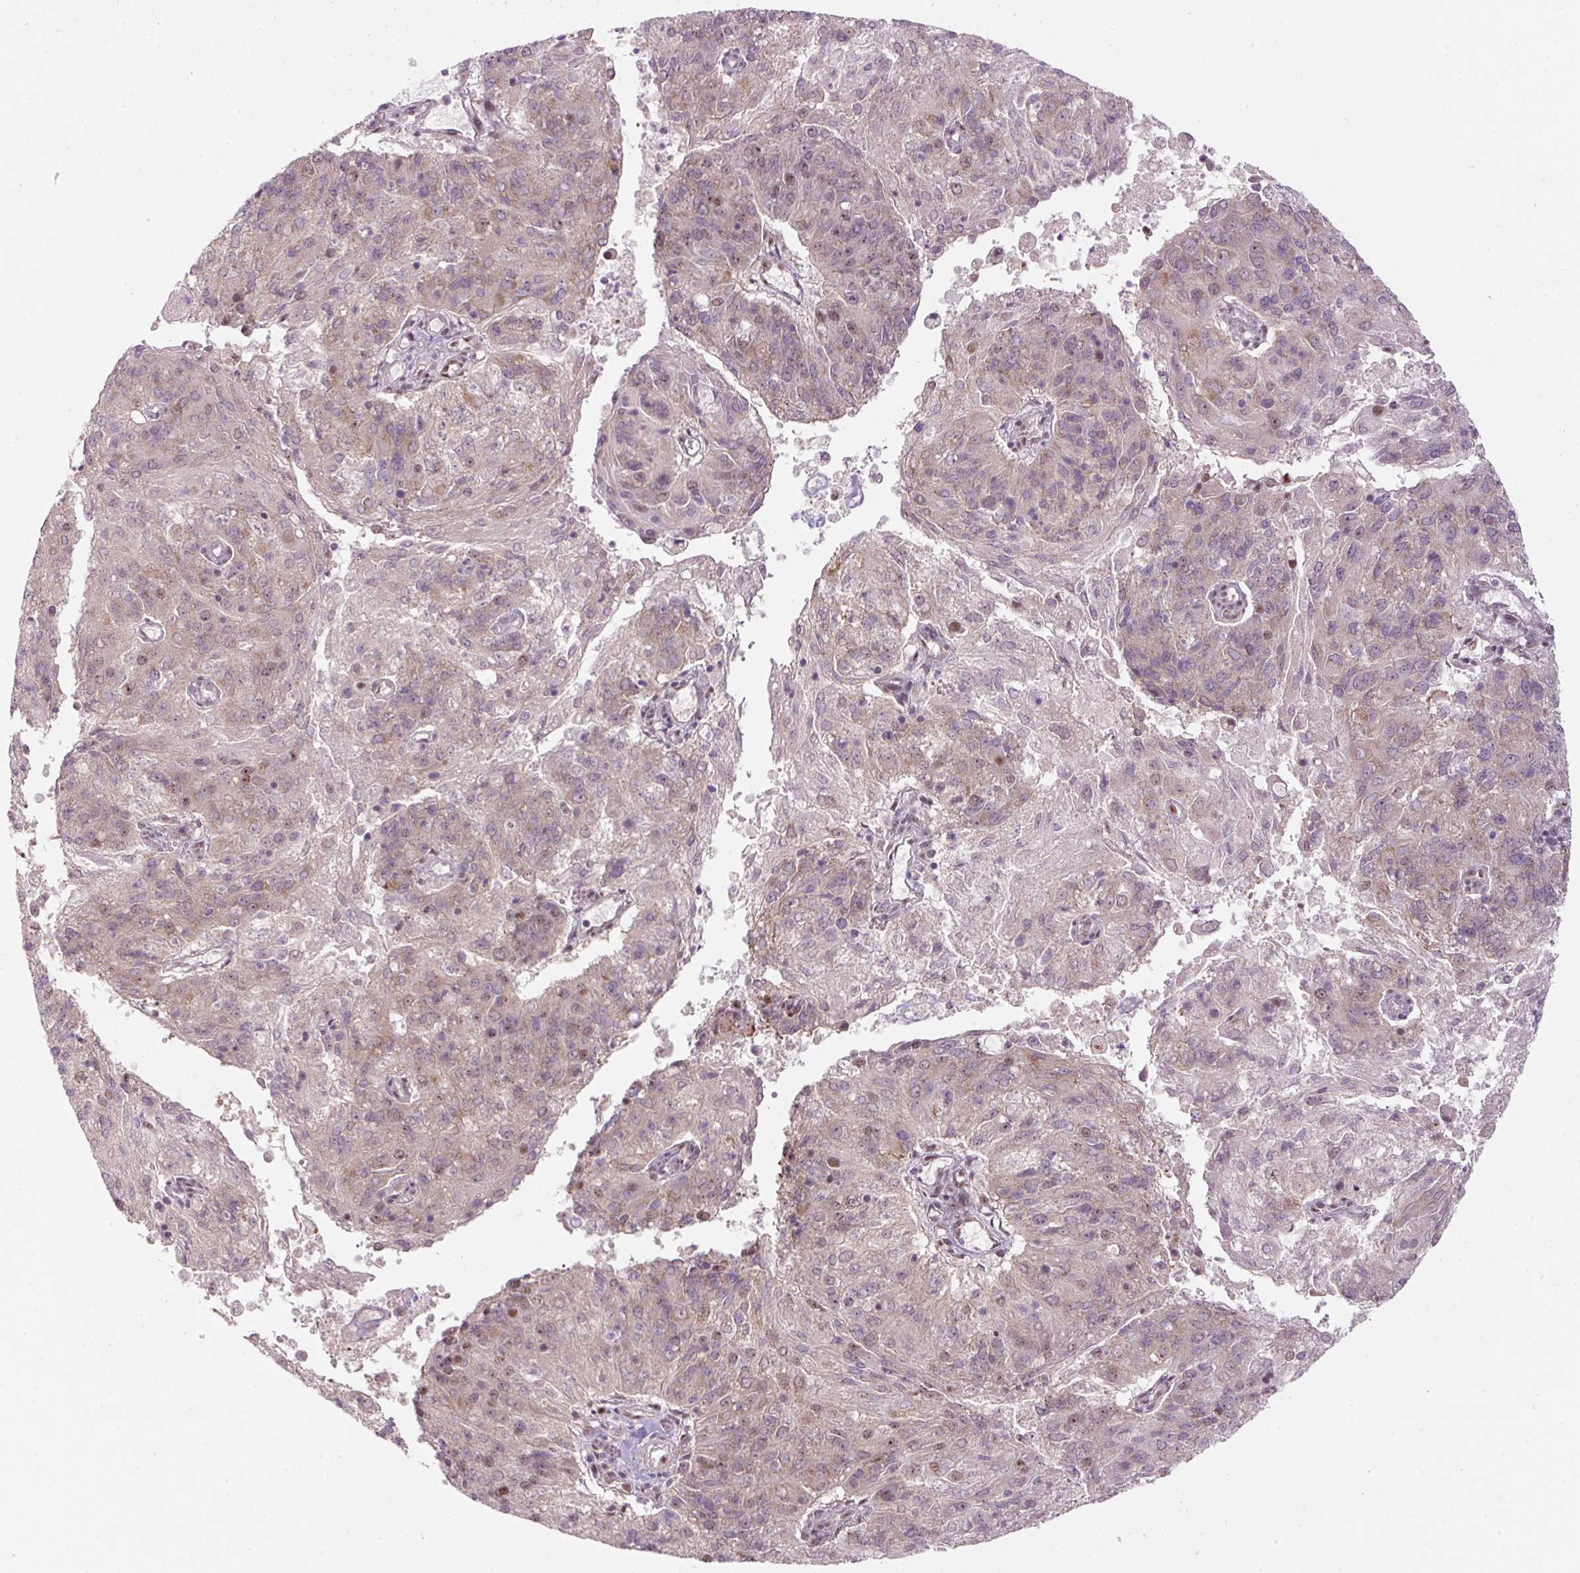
{"staining": {"intensity": "weak", "quantity": "25%-75%", "location": "cytoplasmic/membranous,nuclear"}, "tissue": "endometrial cancer", "cell_type": "Tumor cells", "image_type": "cancer", "snomed": [{"axis": "morphology", "description": "Adenocarcinoma, NOS"}, {"axis": "topography", "description": "Endometrium"}], "caption": "Immunohistochemical staining of endometrial adenocarcinoma displays weak cytoplasmic/membranous and nuclear protein expression in approximately 25%-75% of tumor cells. (DAB (3,3'-diaminobenzidine) IHC with brightfield microscopy, high magnification).", "gene": "U2AF2", "patient": {"sex": "female", "age": 82}}